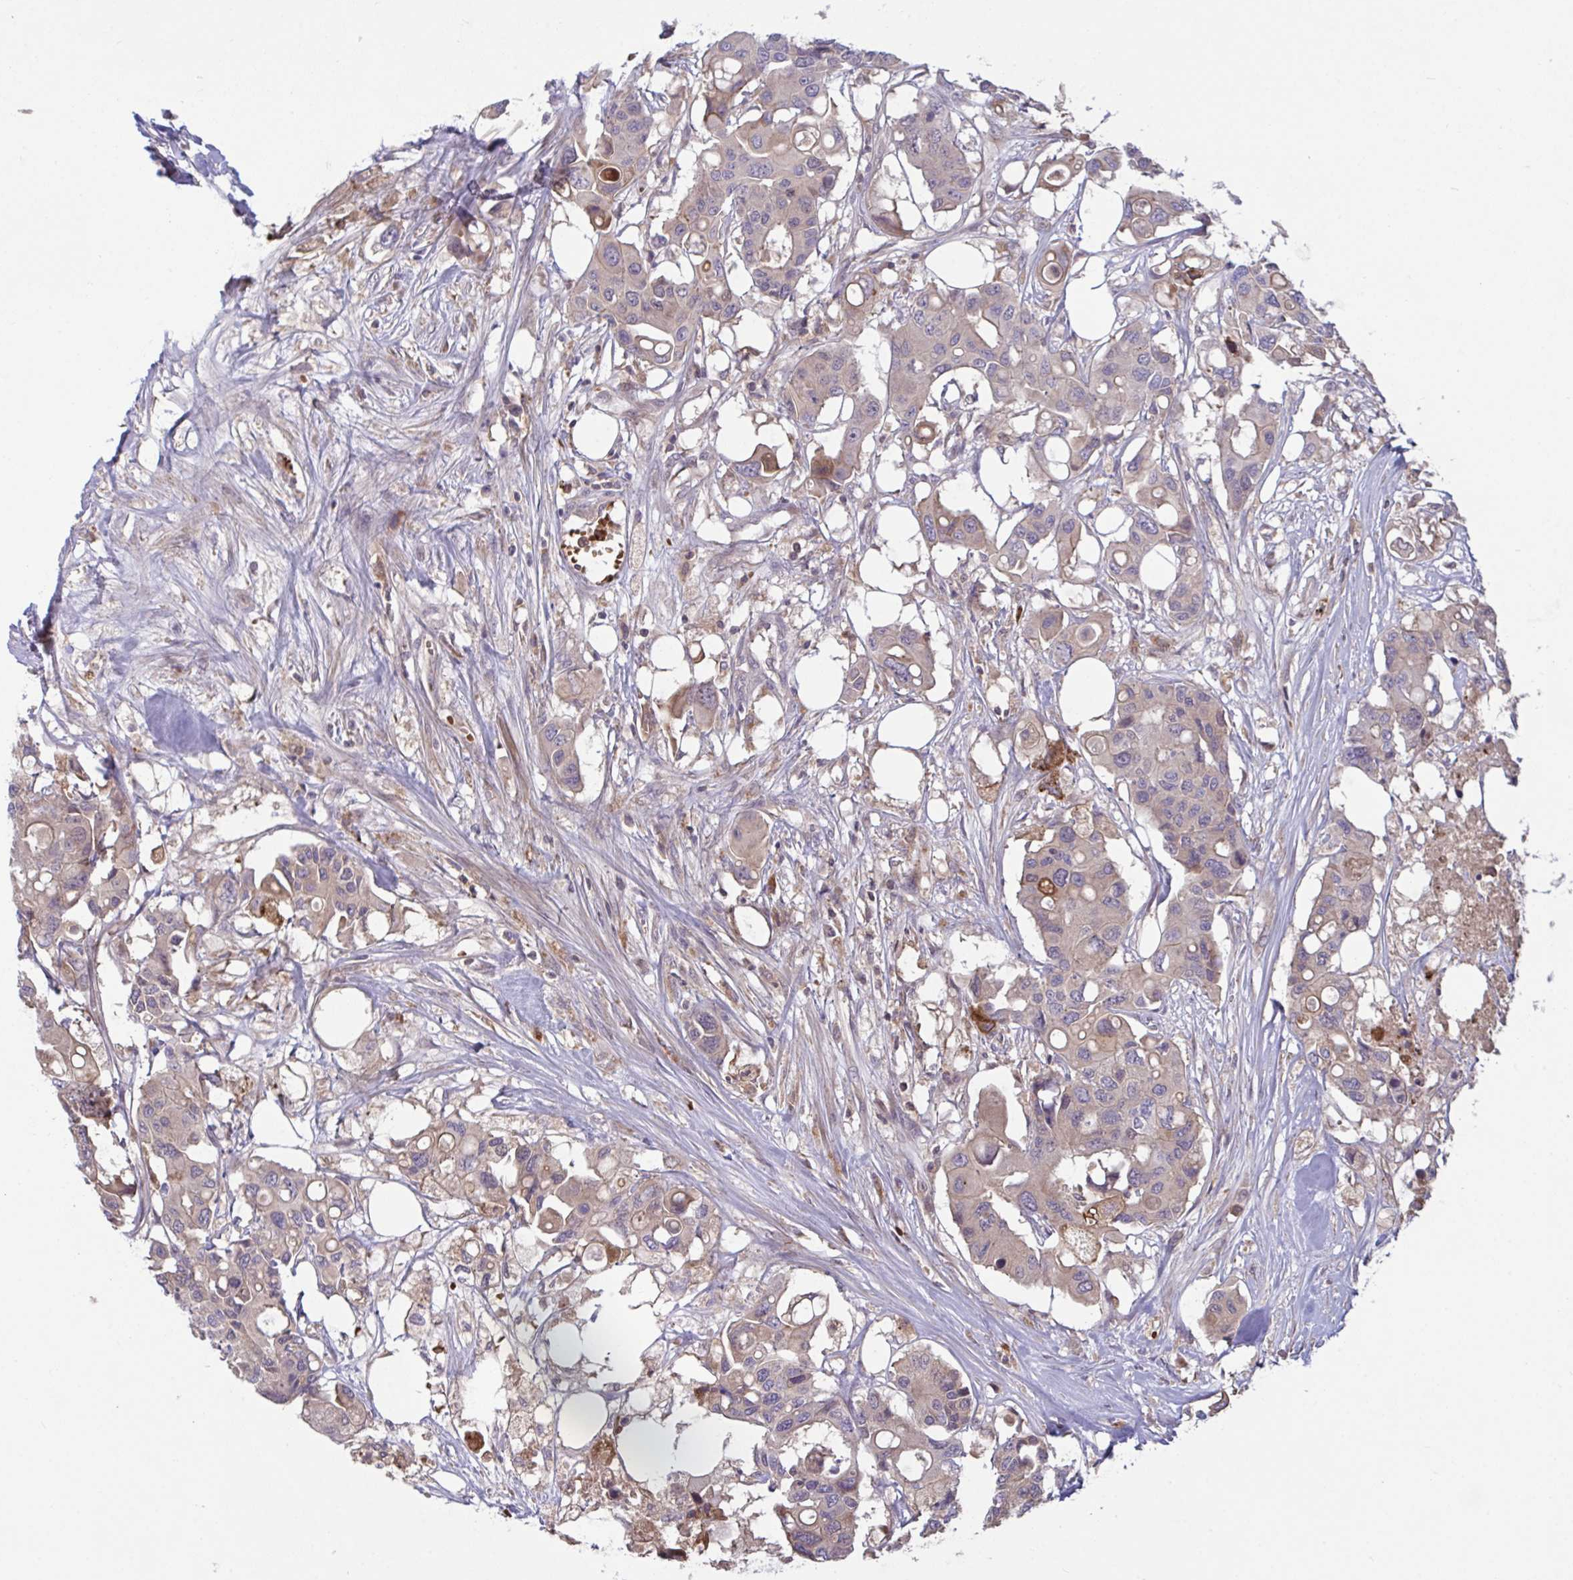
{"staining": {"intensity": "weak", "quantity": "<25%", "location": "cytoplasmic/membranous"}, "tissue": "colorectal cancer", "cell_type": "Tumor cells", "image_type": "cancer", "snomed": [{"axis": "morphology", "description": "Adenocarcinoma, NOS"}, {"axis": "topography", "description": "Colon"}], "caption": "Colorectal cancer was stained to show a protein in brown. There is no significant expression in tumor cells.", "gene": "IL1R1", "patient": {"sex": "male", "age": 77}}